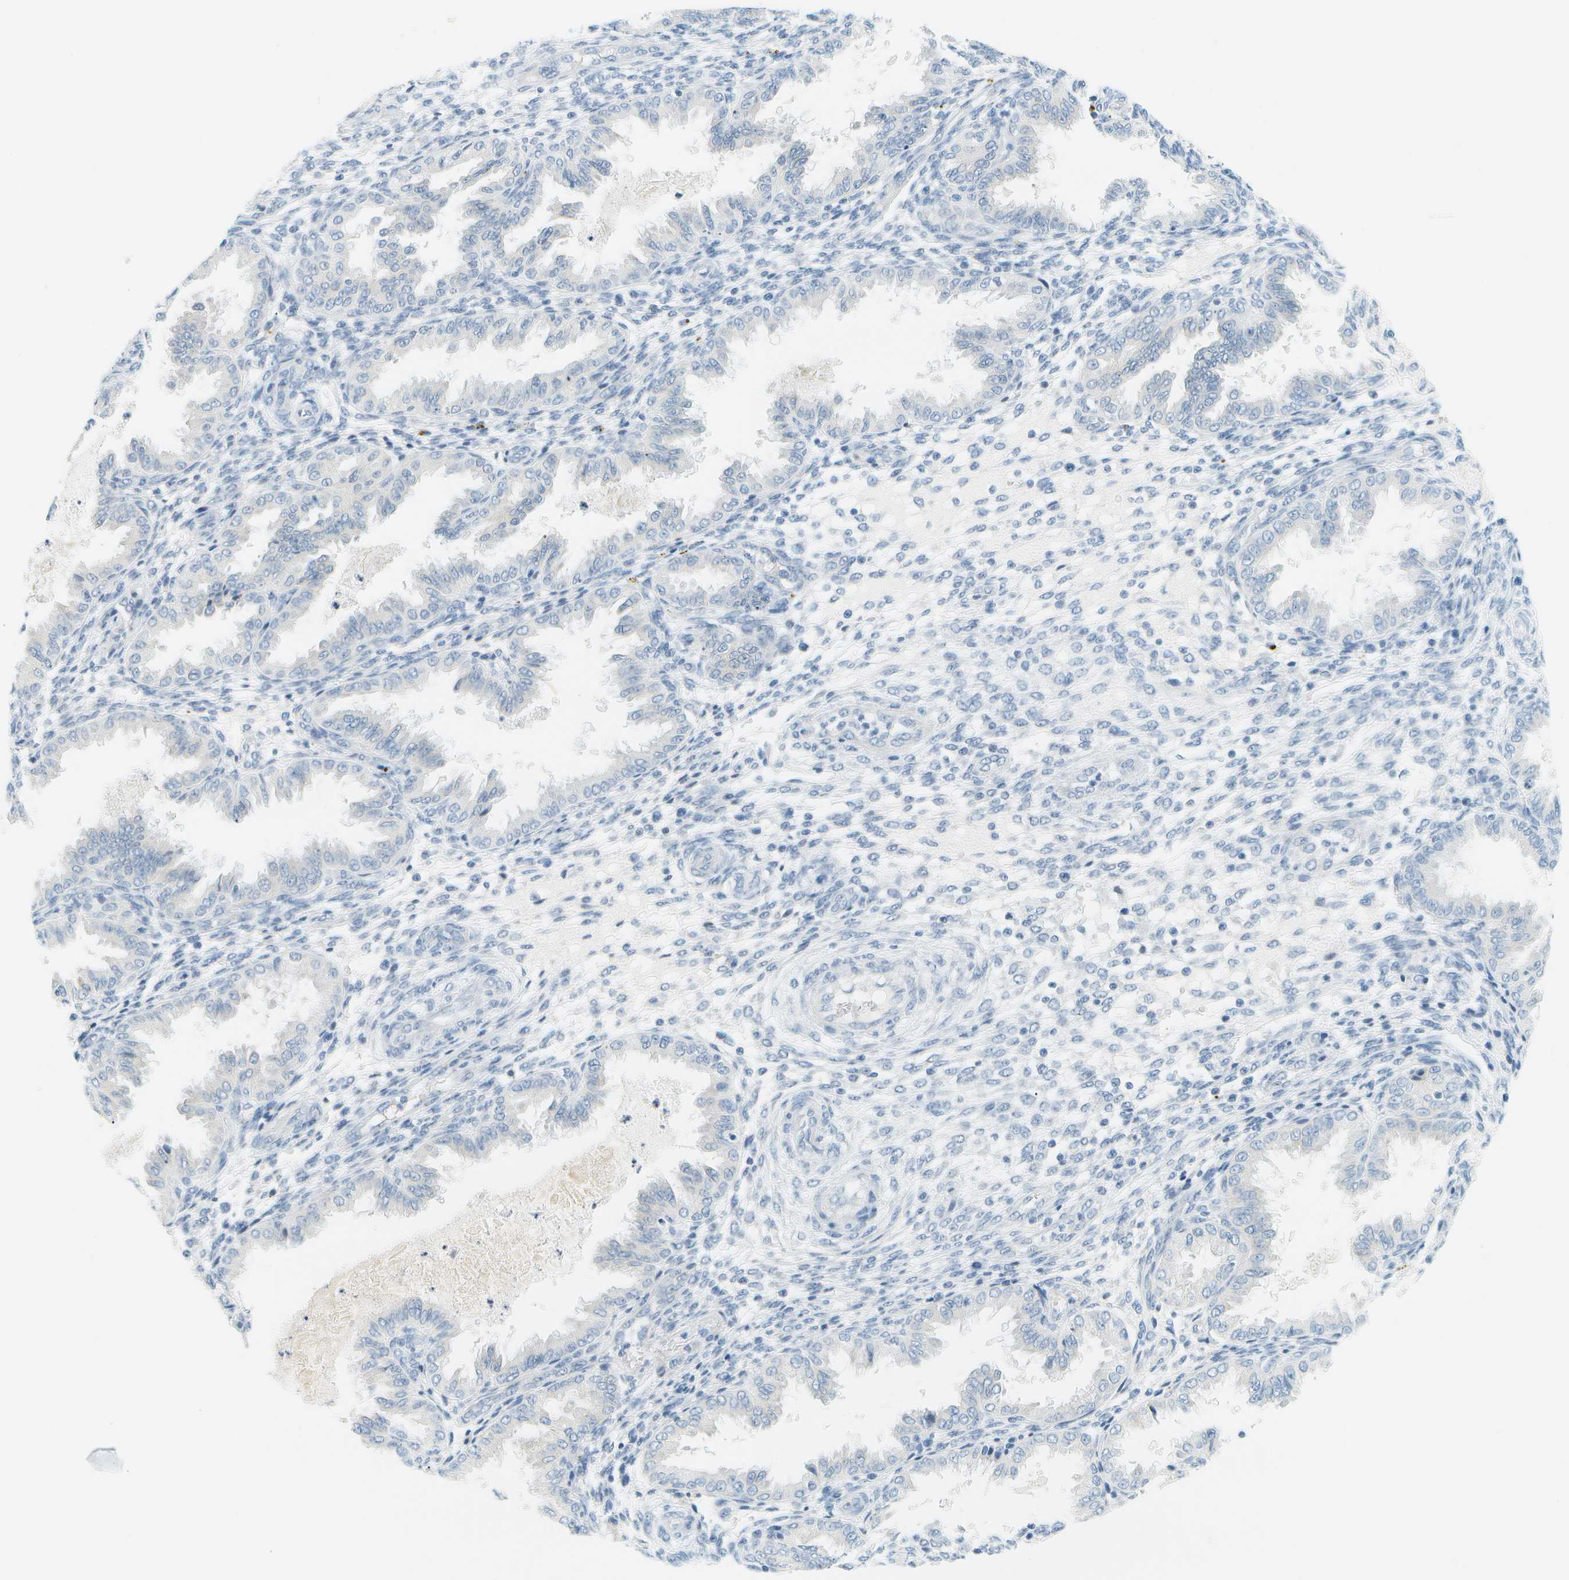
{"staining": {"intensity": "negative", "quantity": "none", "location": "none"}, "tissue": "endometrium", "cell_type": "Cells in endometrial stroma", "image_type": "normal", "snomed": [{"axis": "morphology", "description": "Normal tissue, NOS"}, {"axis": "topography", "description": "Endometrium"}], "caption": "This is a photomicrograph of immunohistochemistry (IHC) staining of benign endometrium, which shows no expression in cells in endometrial stroma. The staining was performed using DAB (3,3'-diaminobenzidine) to visualize the protein expression in brown, while the nuclei were stained in blue with hematoxylin (Magnification: 20x).", "gene": "SMYD5", "patient": {"sex": "female", "age": 33}}